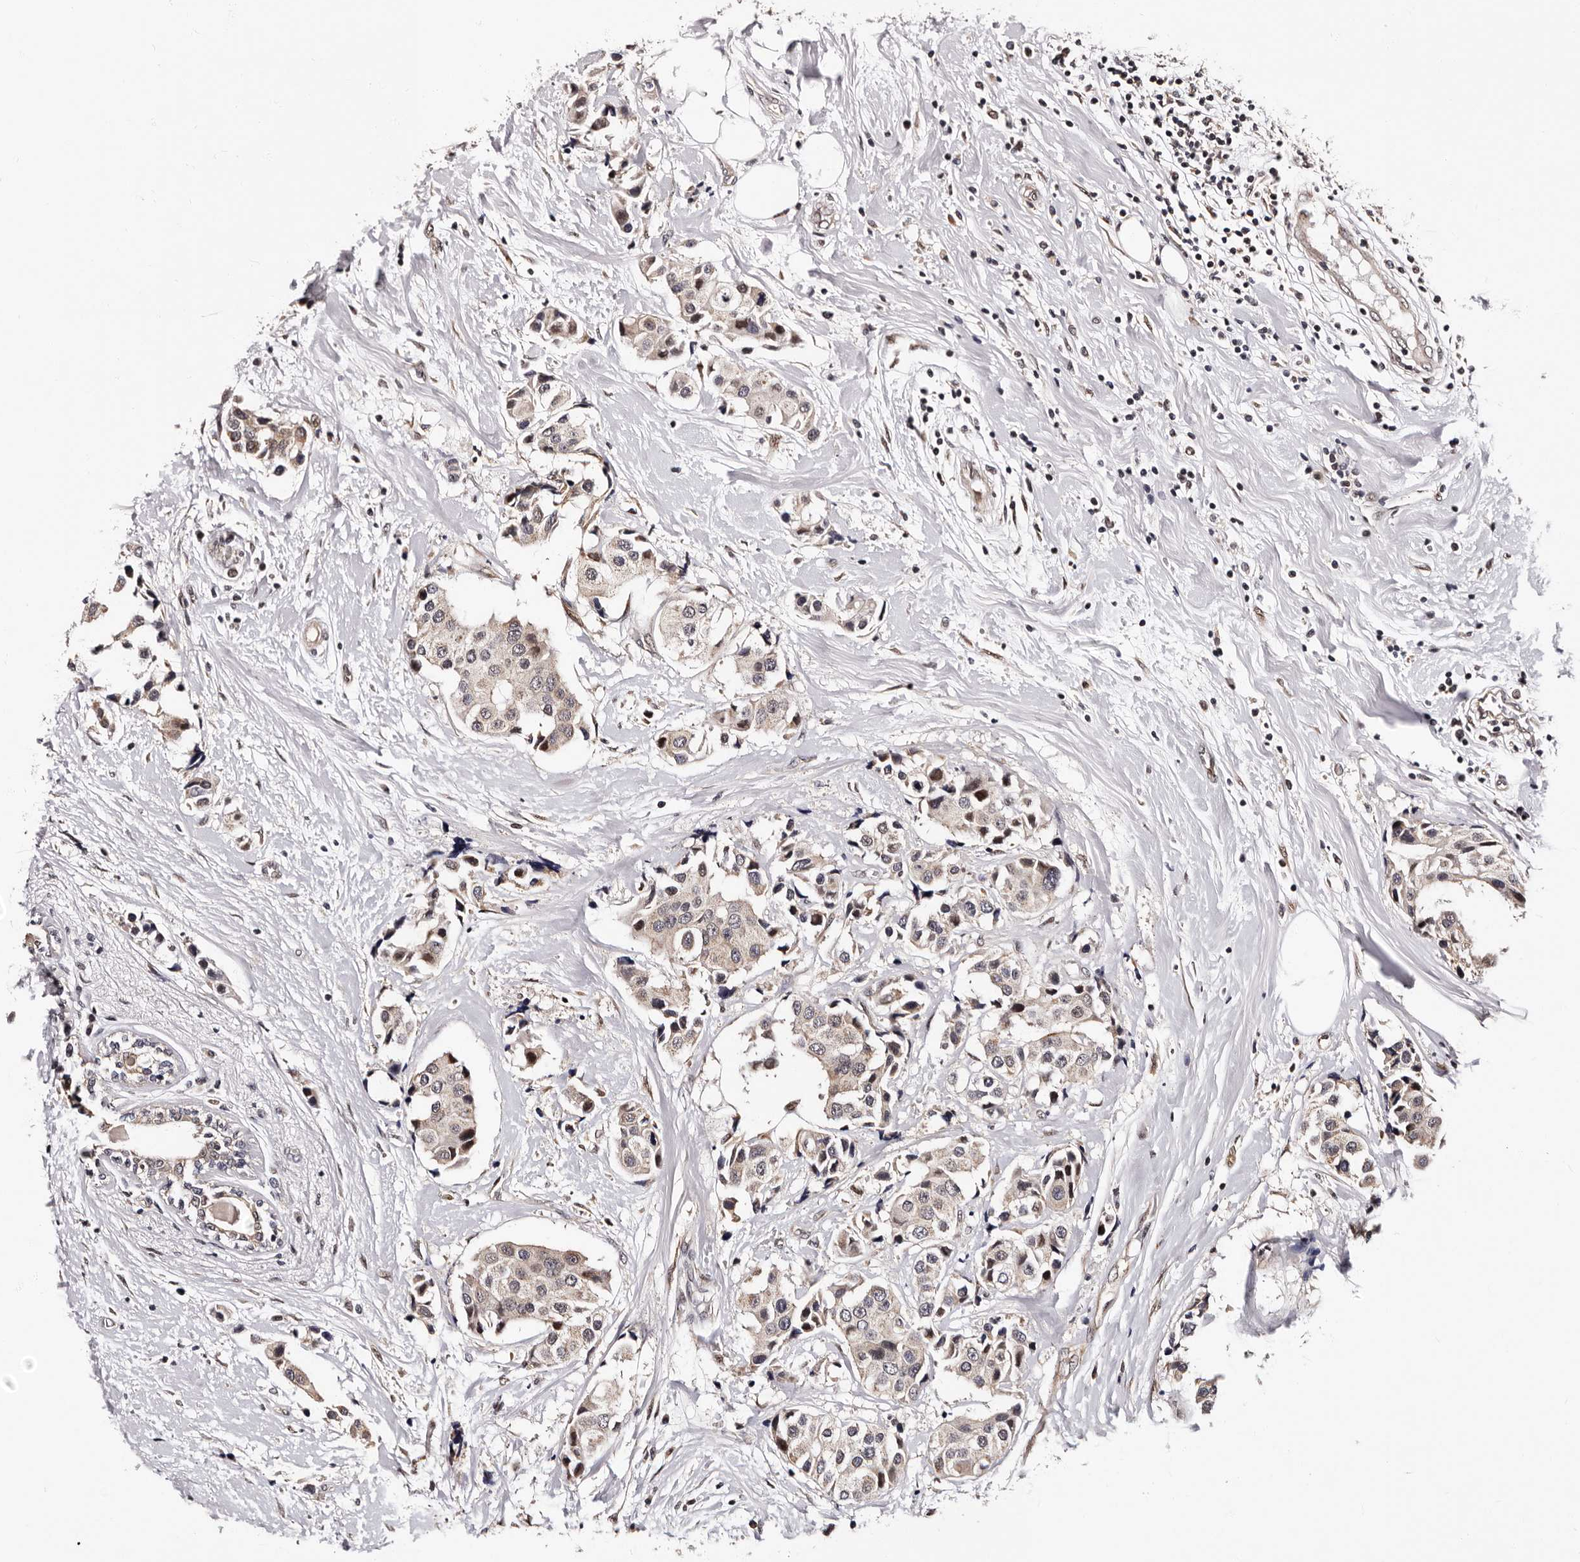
{"staining": {"intensity": "weak", "quantity": "<25%", "location": "cytoplasmic/membranous,nuclear"}, "tissue": "breast cancer", "cell_type": "Tumor cells", "image_type": "cancer", "snomed": [{"axis": "morphology", "description": "Normal tissue, NOS"}, {"axis": "morphology", "description": "Duct carcinoma"}, {"axis": "topography", "description": "Breast"}], "caption": "There is no significant staining in tumor cells of breast cancer.", "gene": "GLRX3", "patient": {"sex": "female", "age": 39}}